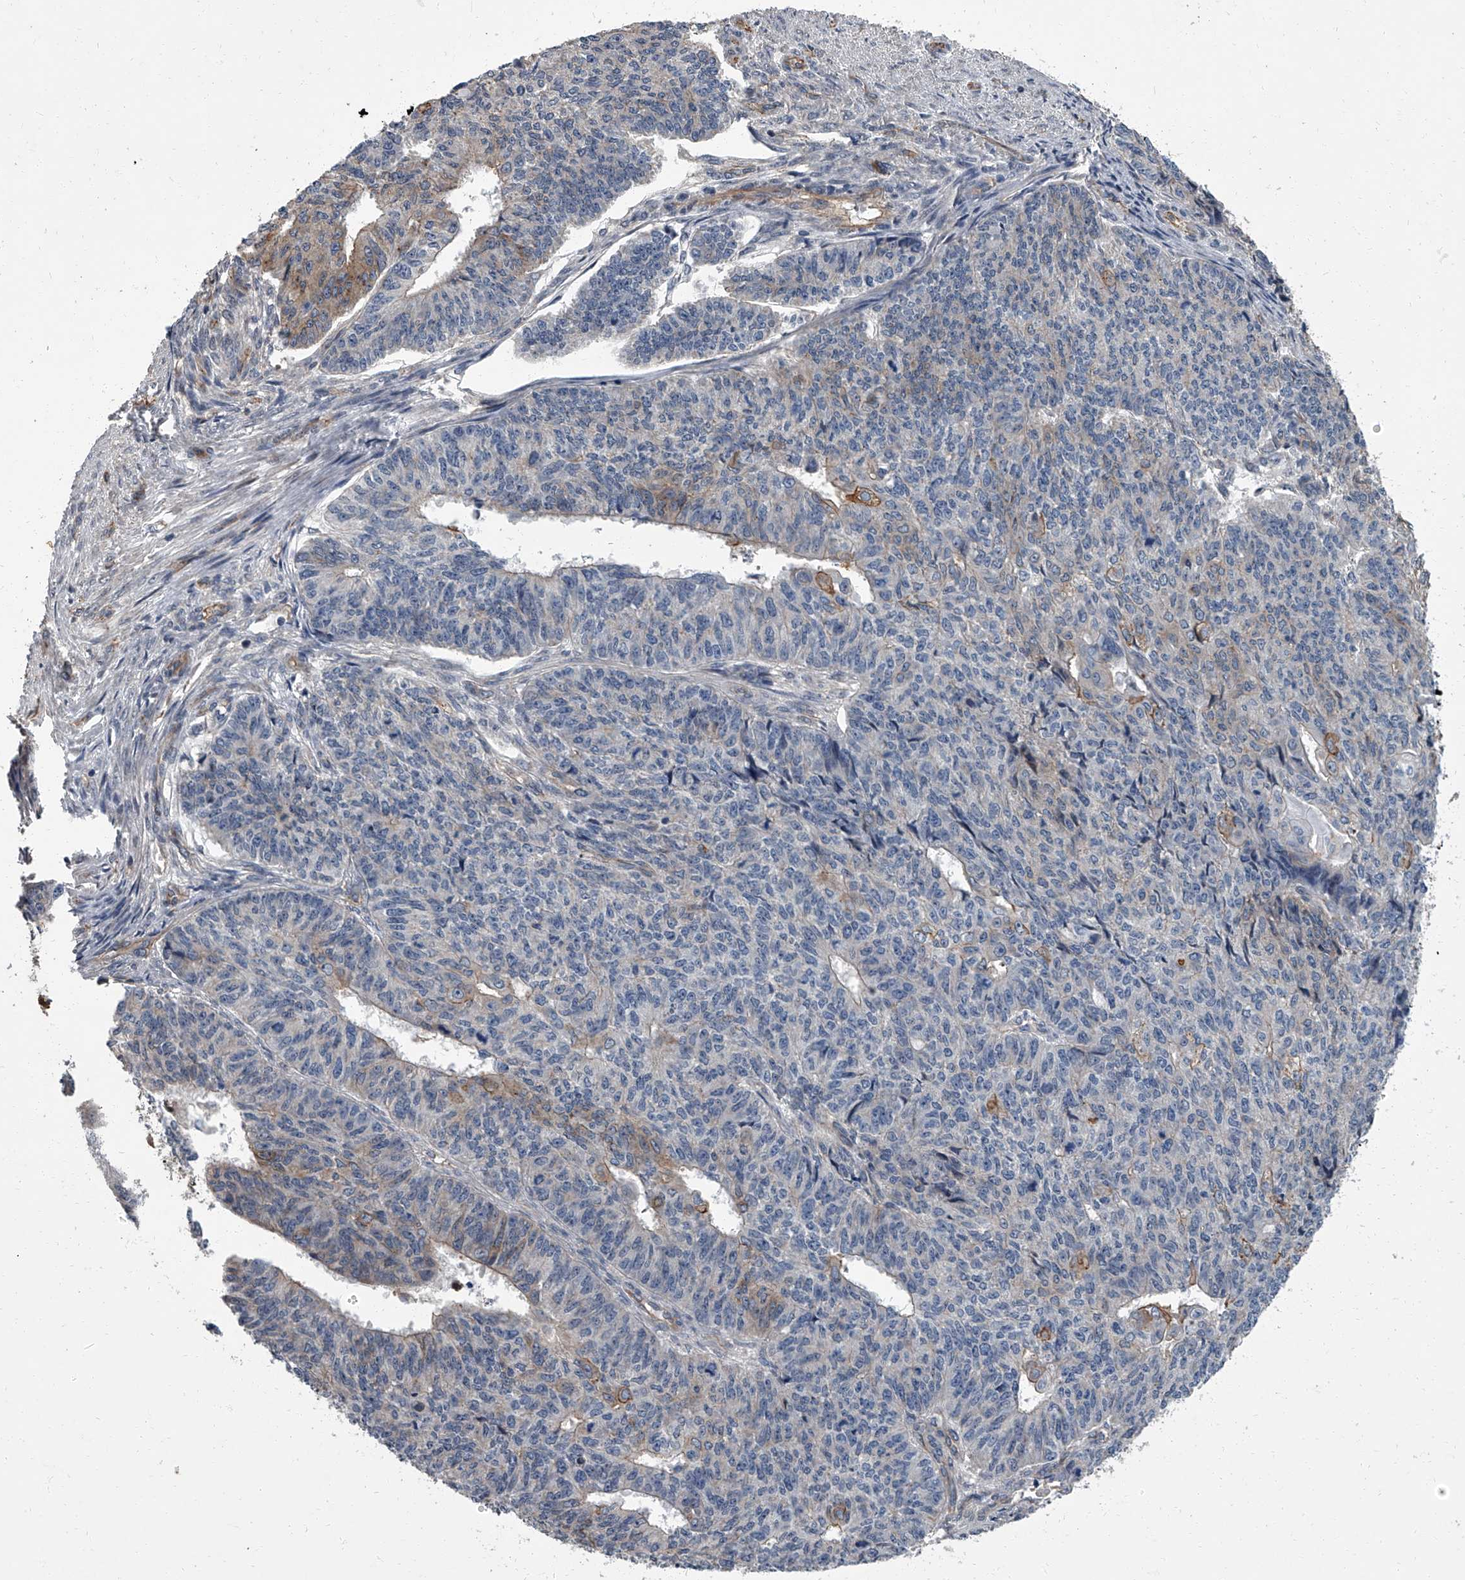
{"staining": {"intensity": "moderate", "quantity": "<25%", "location": "cytoplasmic/membranous"}, "tissue": "endometrial cancer", "cell_type": "Tumor cells", "image_type": "cancer", "snomed": [{"axis": "morphology", "description": "Adenocarcinoma, NOS"}, {"axis": "topography", "description": "Endometrium"}], "caption": "The image shows staining of adenocarcinoma (endometrial), revealing moderate cytoplasmic/membranous protein positivity (brown color) within tumor cells.", "gene": "SIRT4", "patient": {"sex": "female", "age": 32}}